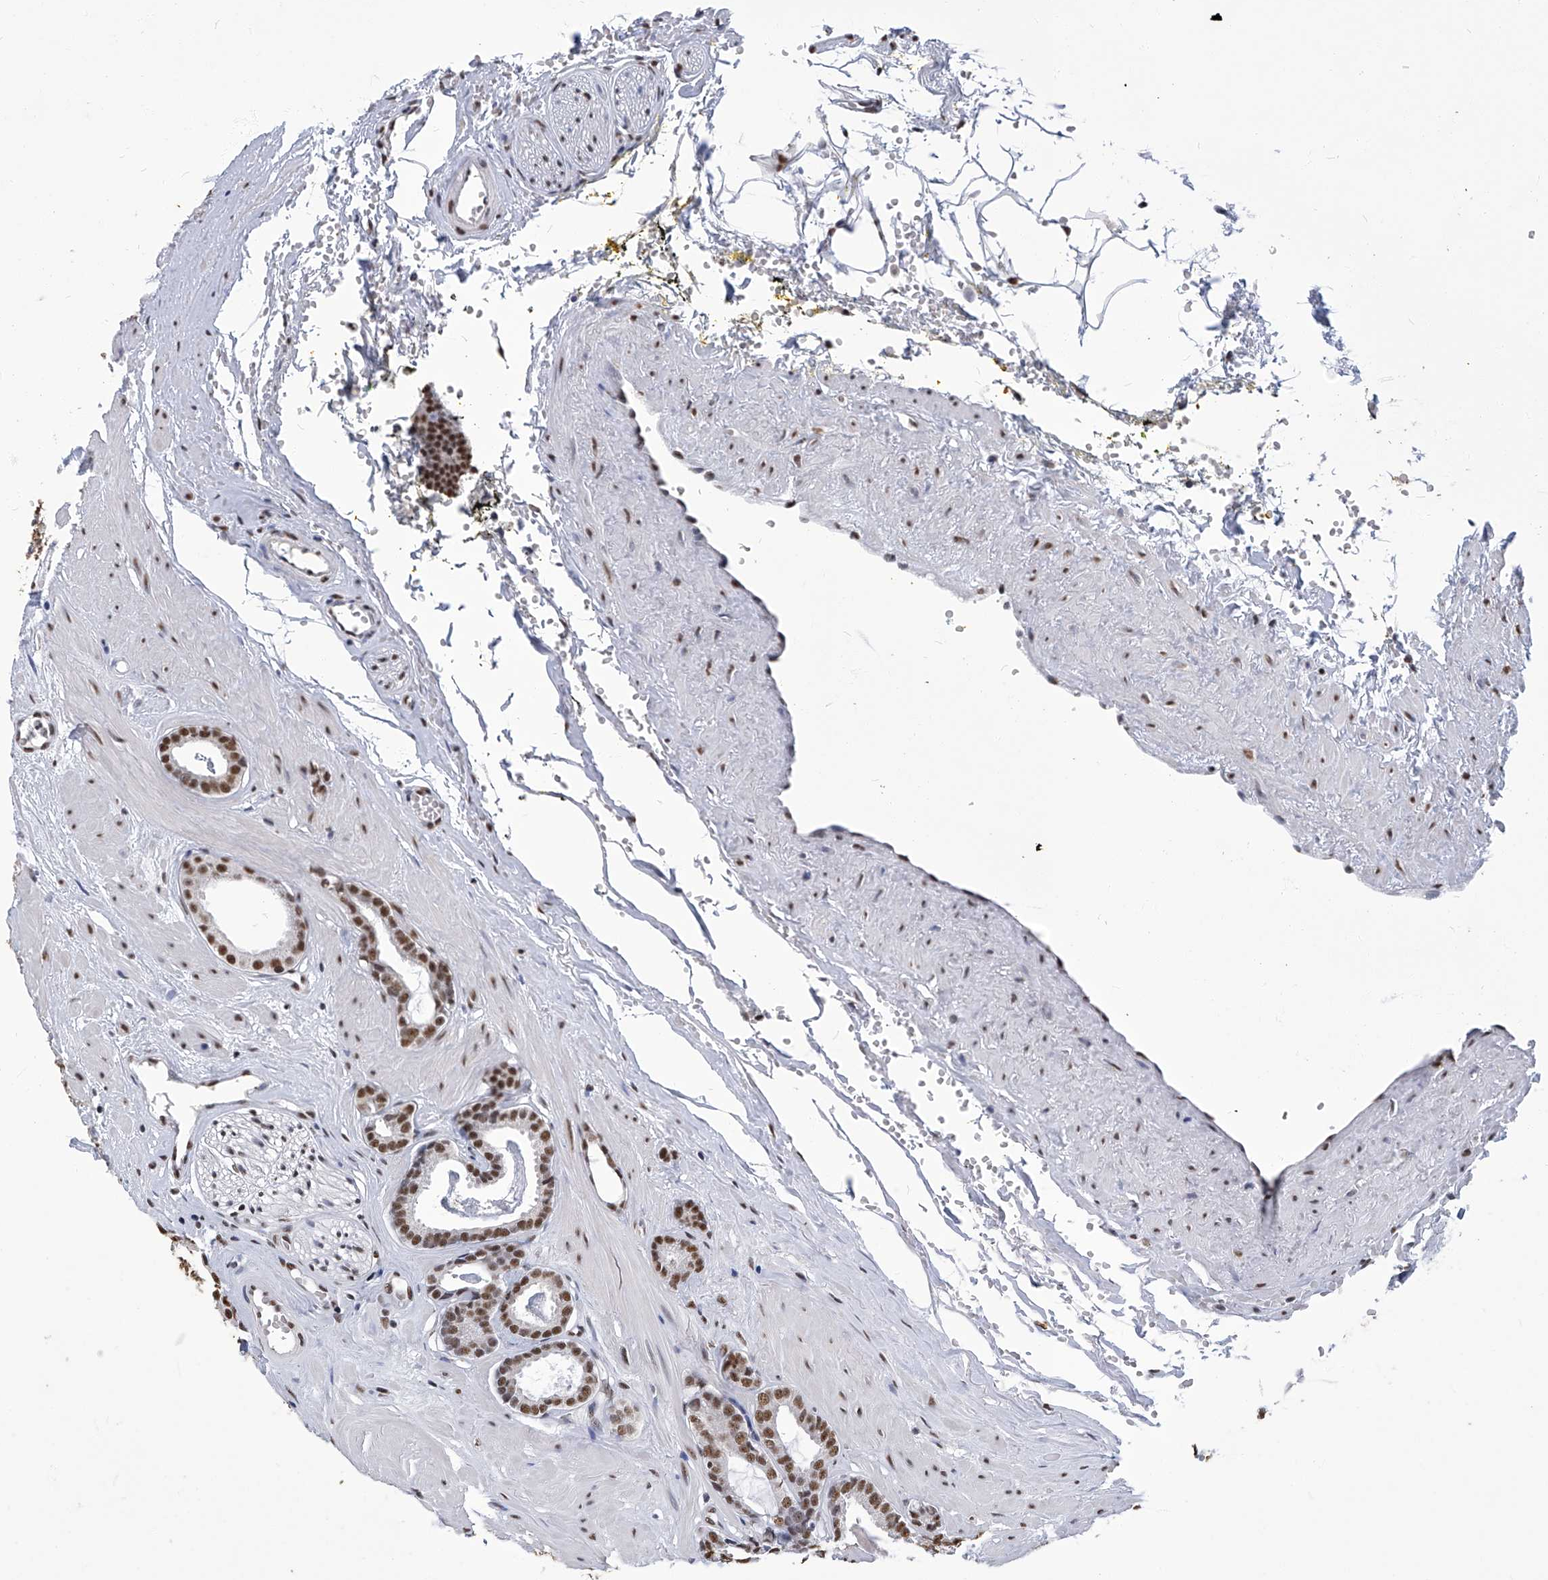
{"staining": {"intensity": "moderate", "quantity": ">75%", "location": "nuclear"}, "tissue": "prostate cancer", "cell_type": "Tumor cells", "image_type": "cancer", "snomed": [{"axis": "morphology", "description": "Adenocarcinoma, Low grade"}, {"axis": "topography", "description": "Prostate"}], "caption": "Moderate nuclear staining is identified in approximately >75% of tumor cells in prostate adenocarcinoma (low-grade).", "gene": "HBP1", "patient": {"sex": "male", "age": 53}}